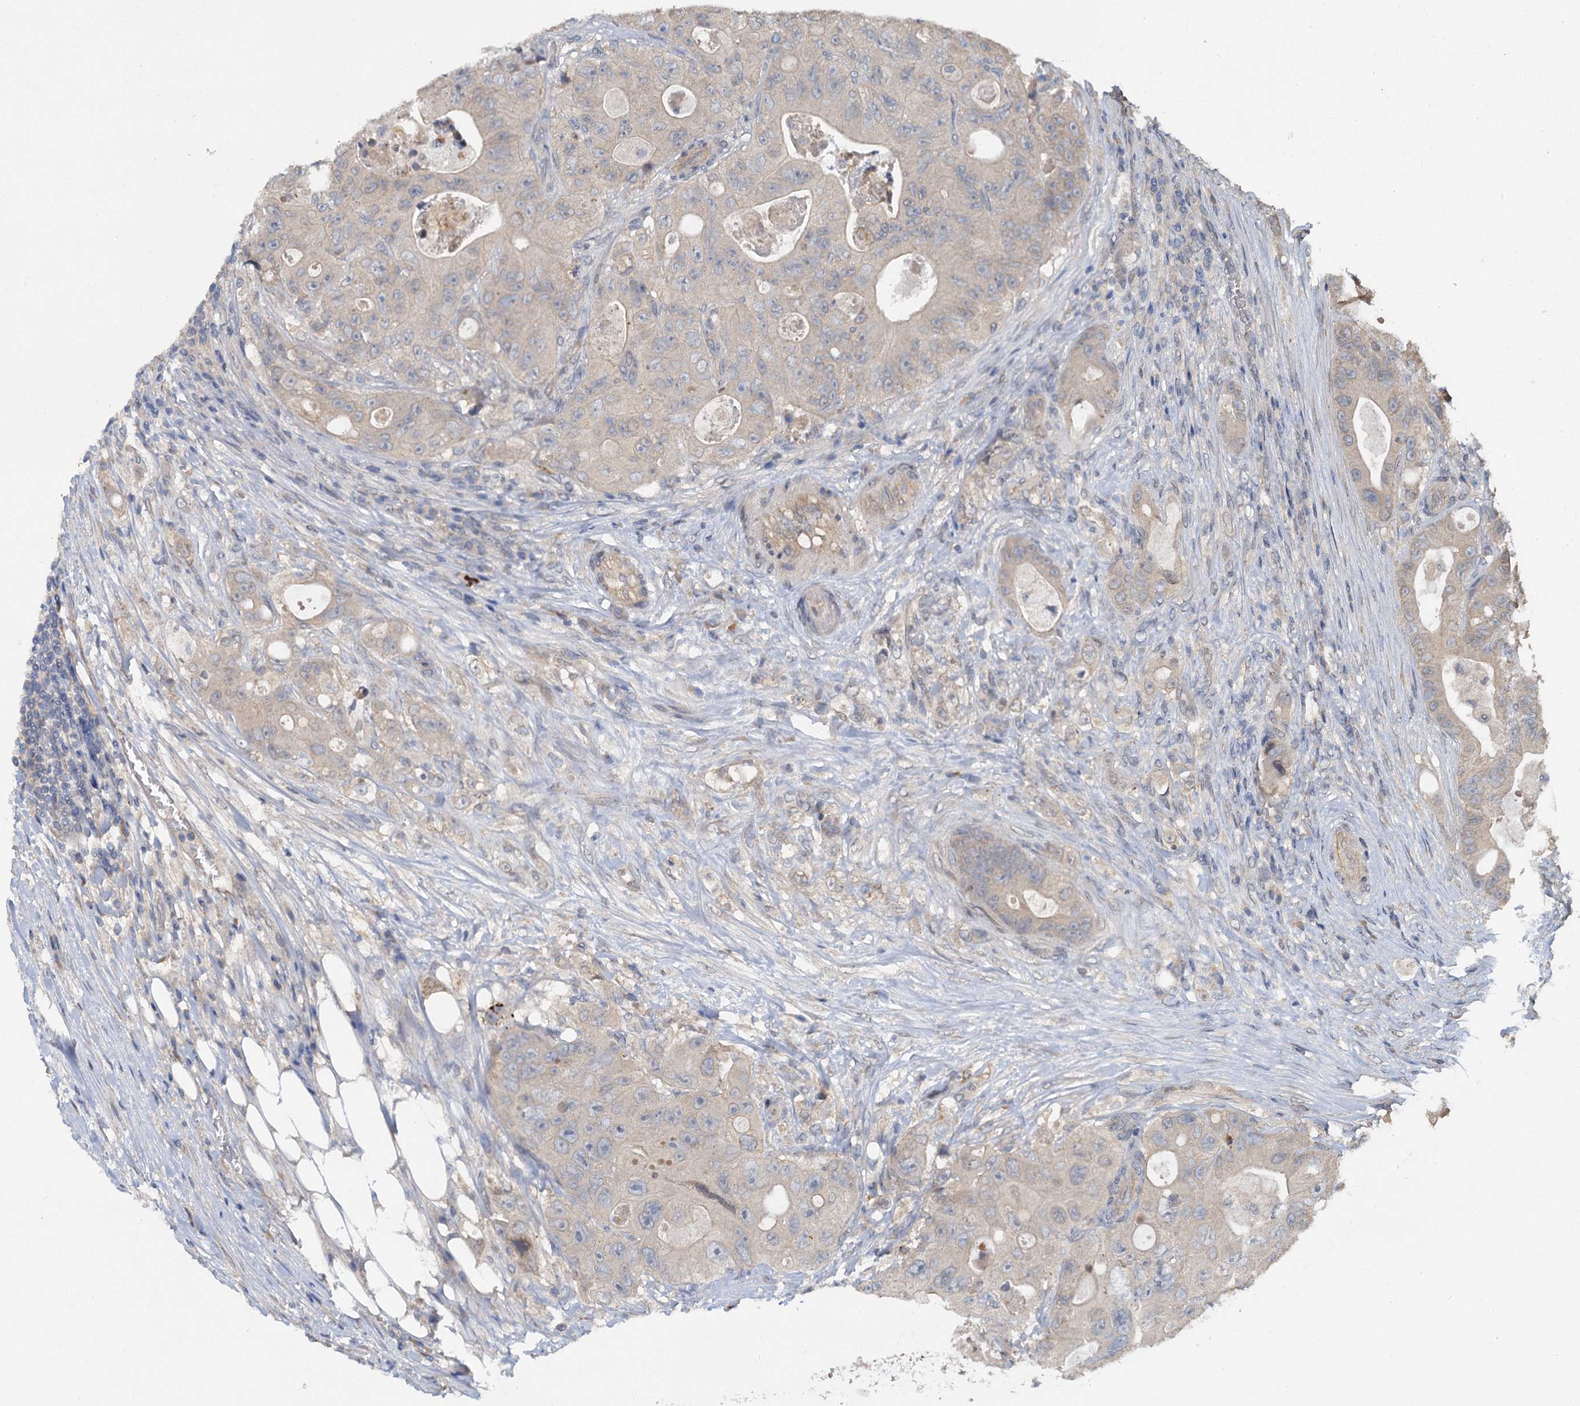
{"staining": {"intensity": "negative", "quantity": "none", "location": "none"}, "tissue": "colorectal cancer", "cell_type": "Tumor cells", "image_type": "cancer", "snomed": [{"axis": "morphology", "description": "Adenocarcinoma, NOS"}, {"axis": "topography", "description": "Colon"}], "caption": "This is an IHC histopathology image of human colorectal adenocarcinoma. There is no positivity in tumor cells.", "gene": "ZNF324", "patient": {"sex": "female", "age": 46}}